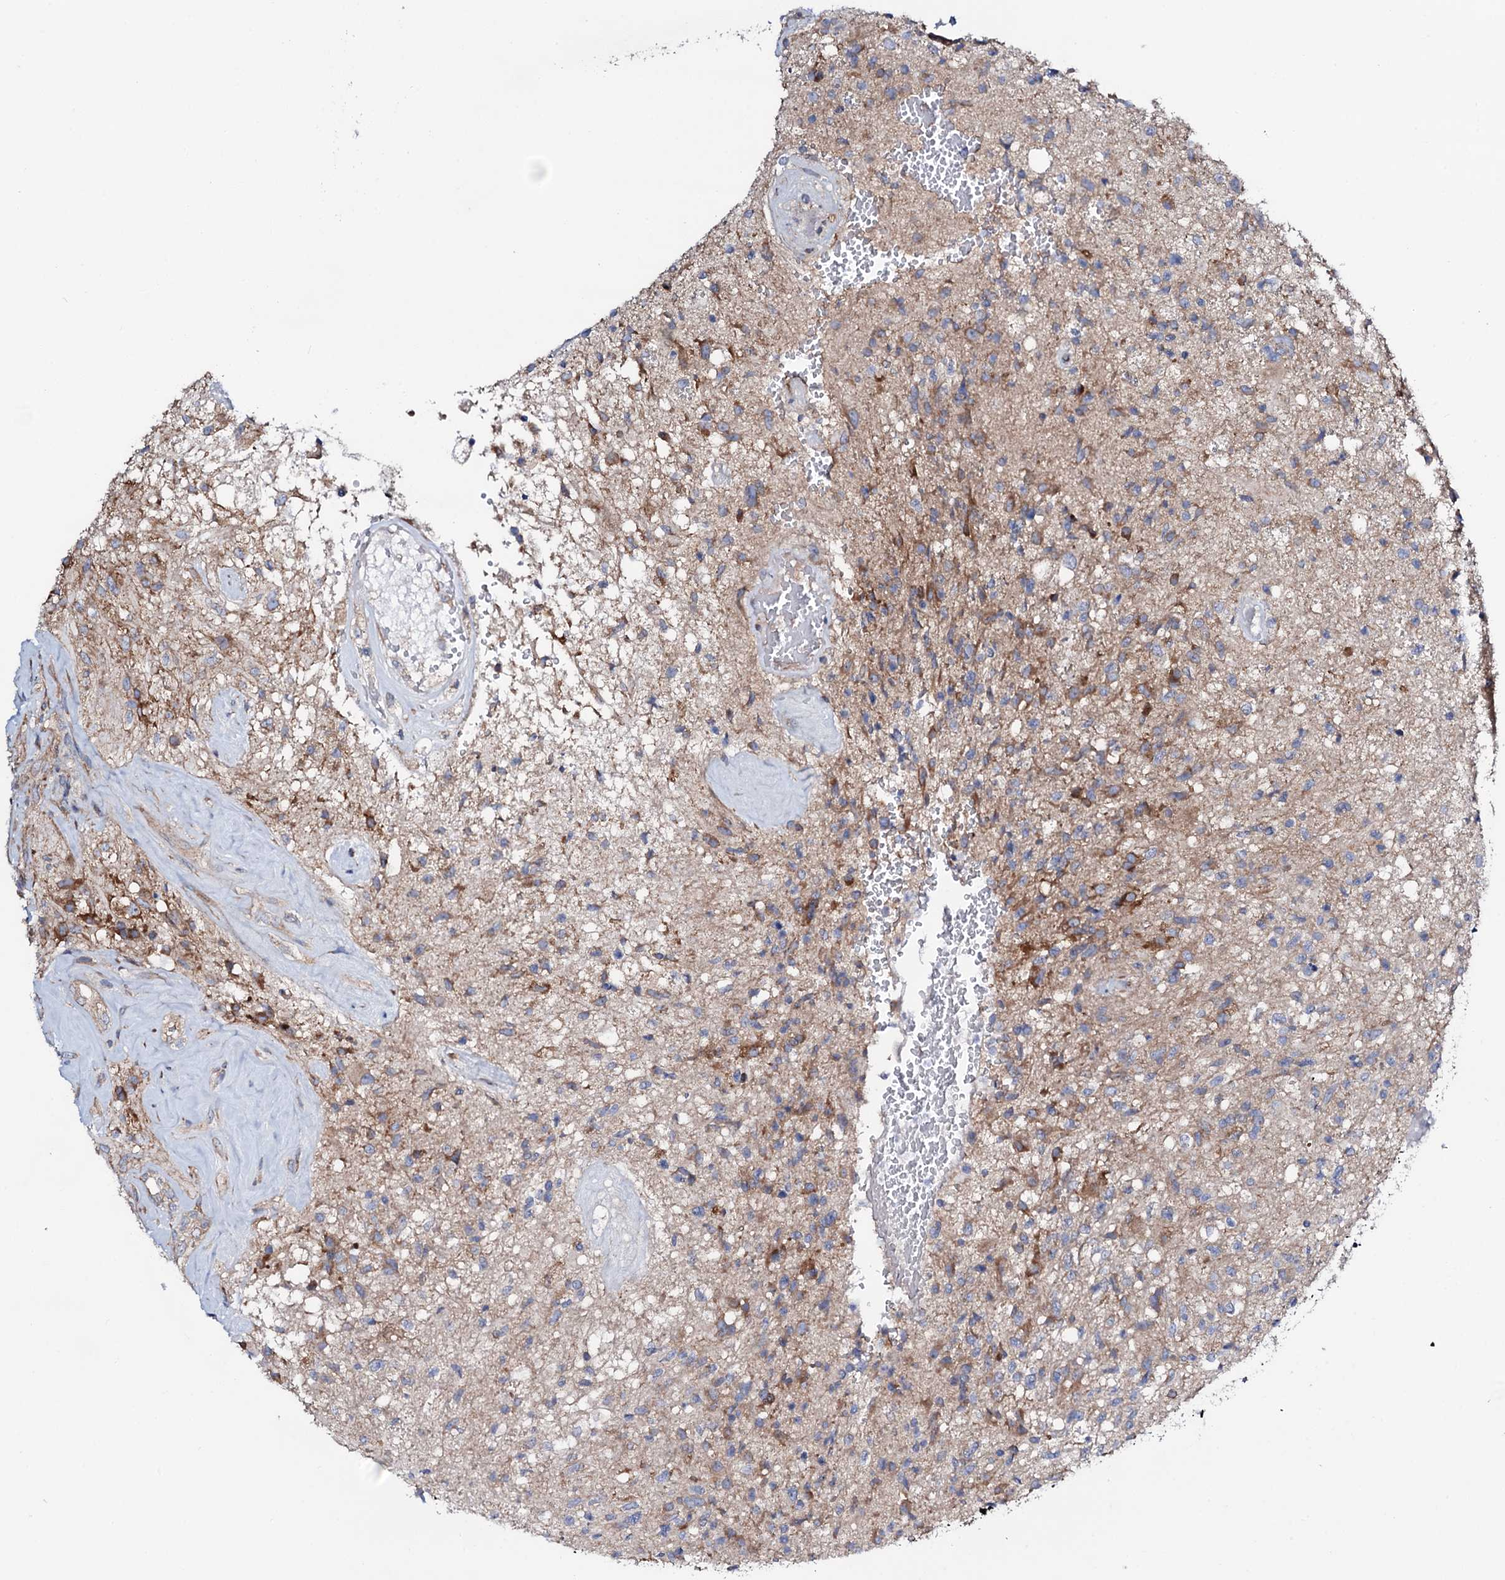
{"staining": {"intensity": "moderate", "quantity": "<25%", "location": "cytoplasmic/membranous"}, "tissue": "glioma", "cell_type": "Tumor cells", "image_type": "cancer", "snomed": [{"axis": "morphology", "description": "Glioma, malignant, High grade"}, {"axis": "topography", "description": "Brain"}], "caption": "Malignant glioma (high-grade) stained for a protein (brown) reveals moderate cytoplasmic/membranous positive positivity in approximately <25% of tumor cells.", "gene": "STARD13", "patient": {"sex": "male", "age": 56}}